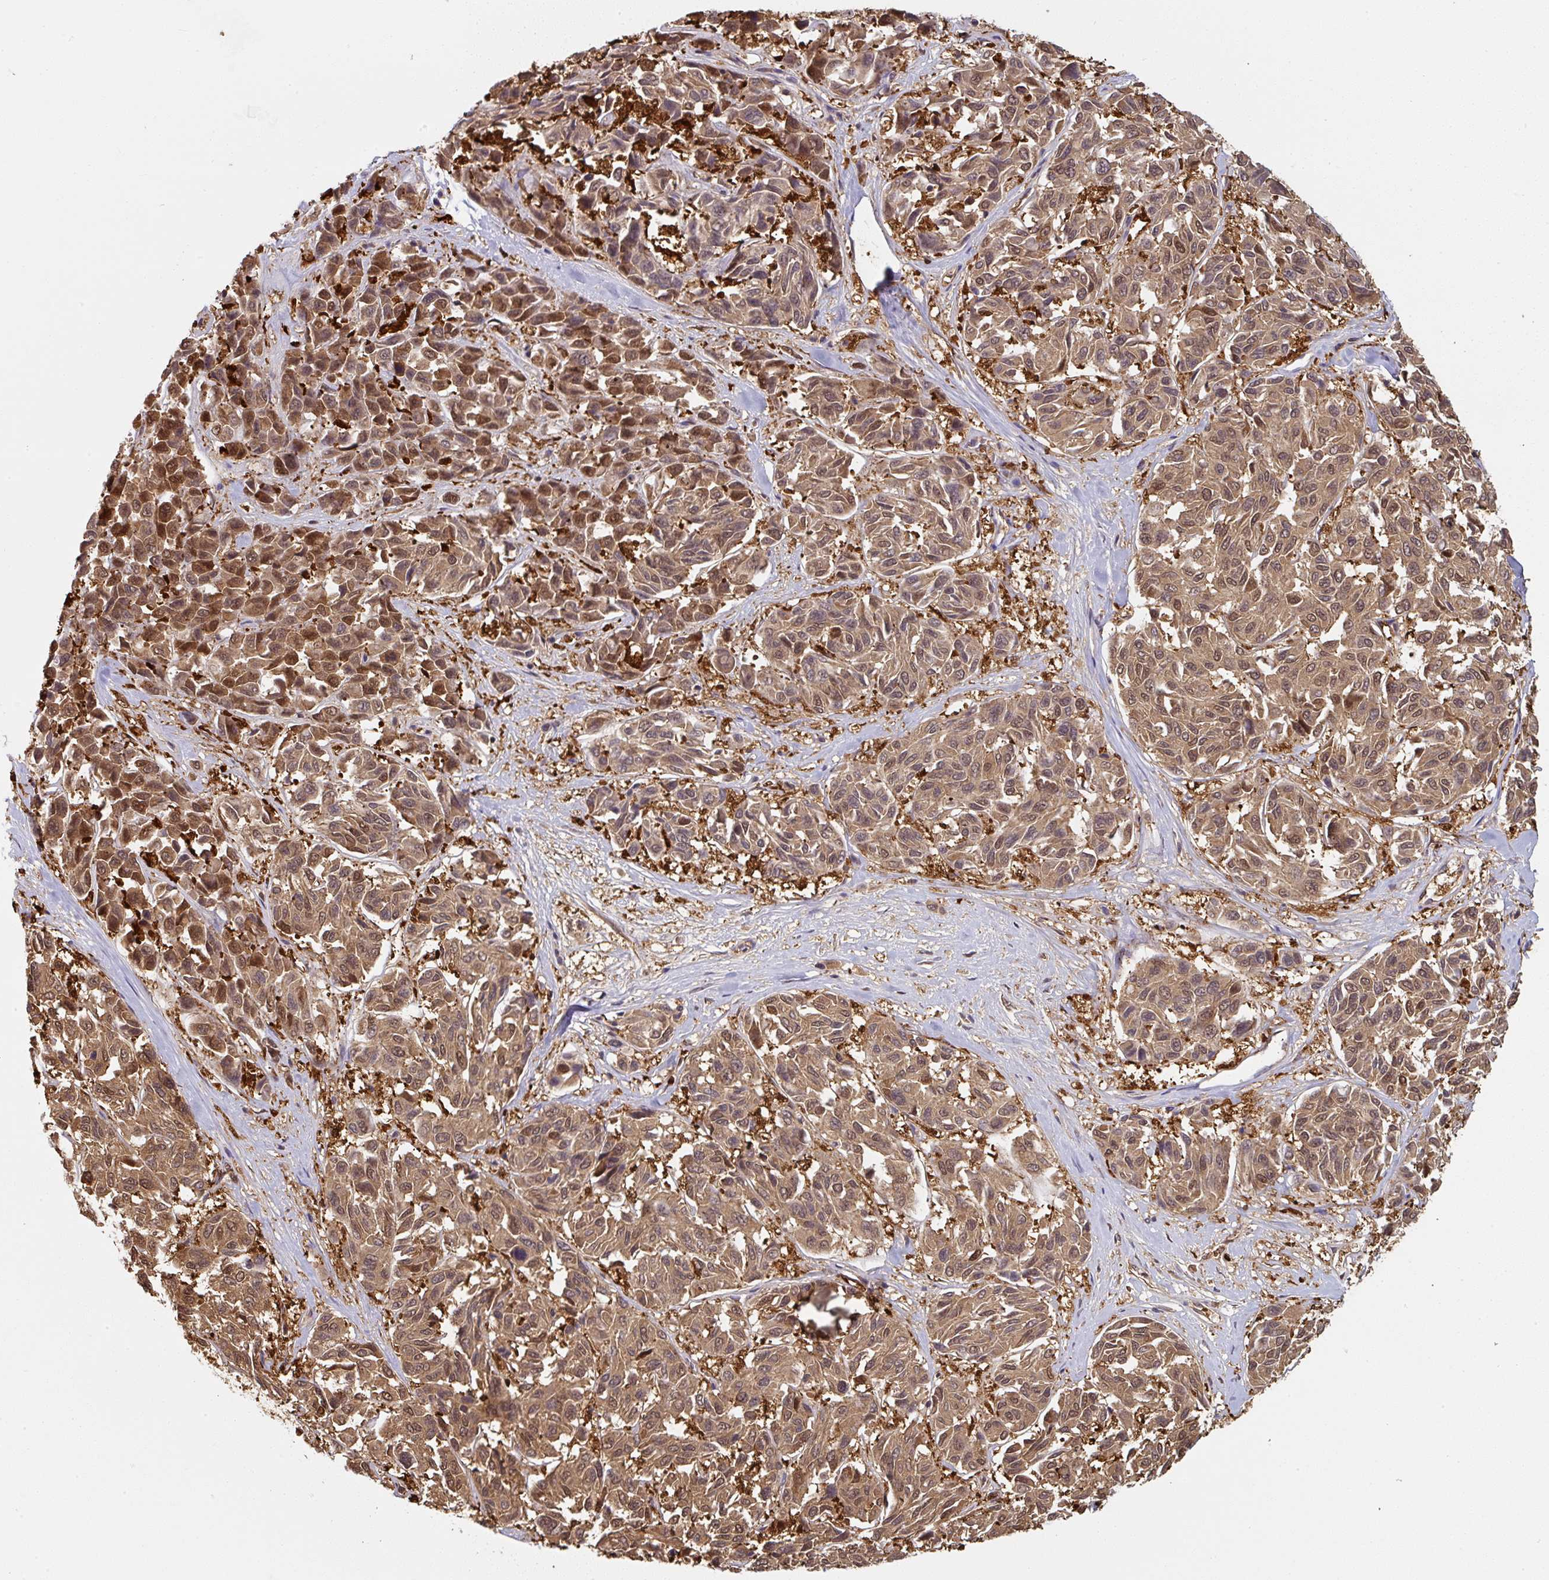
{"staining": {"intensity": "moderate", "quantity": ">75%", "location": "cytoplasmic/membranous,nuclear"}, "tissue": "melanoma", "cell_type": "Tumor cells", "image_type": "cancer", "snomed": [{"axis": "morphology", "description": "Malignant melanoma, NOS"}, {"axis": "topography", "description": "Skin"}], "caption": "This is an image of immunohistochemistry (IHC) staining of malignant melanoma, which shows moderate positivity in the cytoplasmic/membranous and nuclear of tumor cells.", "gene": "ST13", "patient": {"sex": "female", "age": 66}}